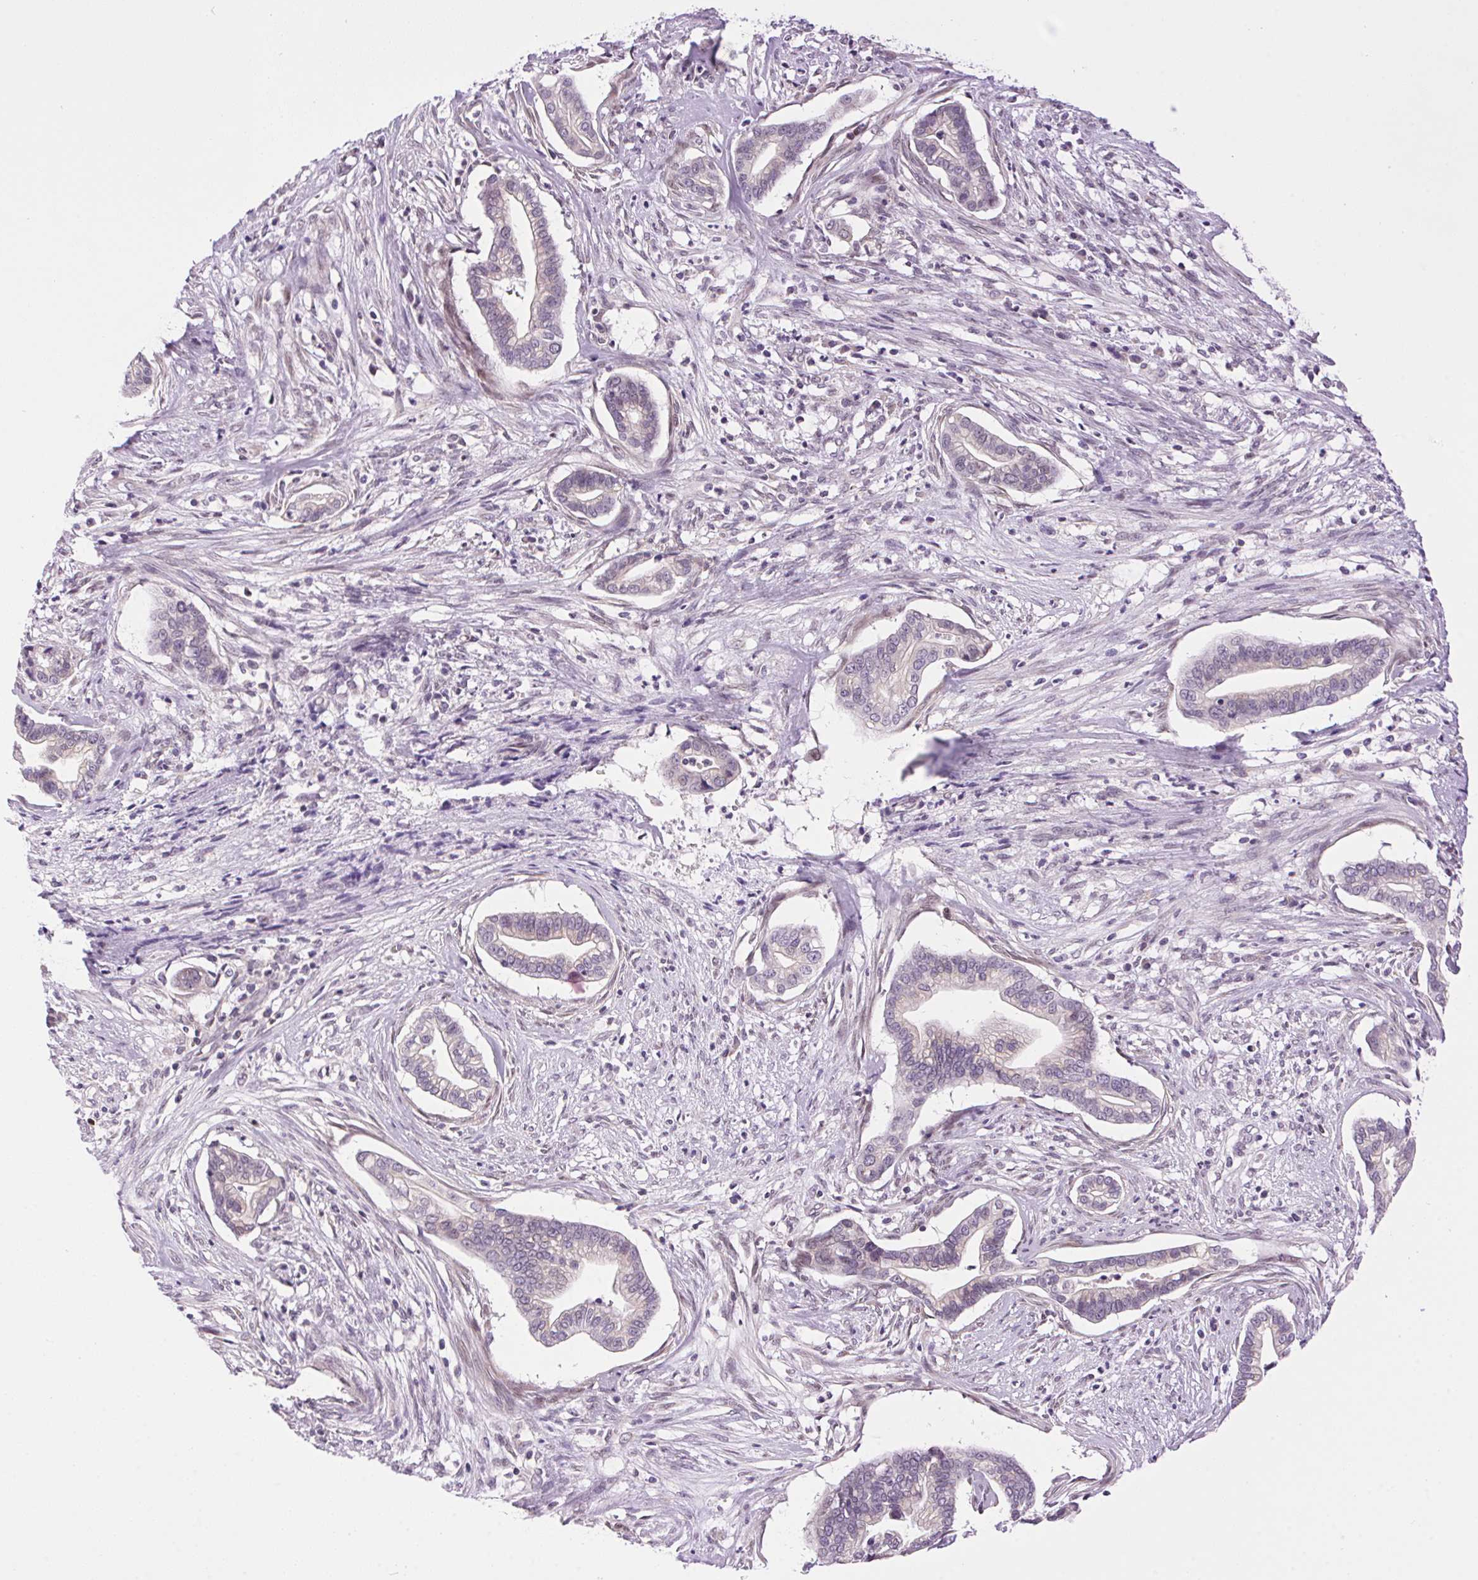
{"staining": {"intensity": "negative", "quantity": "none", "location": "none"}, "tissue": "cervical cancer", "cell_type": "Tumor cells", "image_type": "cancer", "snomed": [{"axis": "morphology", "description": "Adenocarcinoma, NOS"}, {"axis": "topography", "description": "Cervix"}], "caption": "There is no significant expression in tumor cells of cervical cancer.", "gene": "SMIM13", "patient": {"sex": "female", "age": 62}}